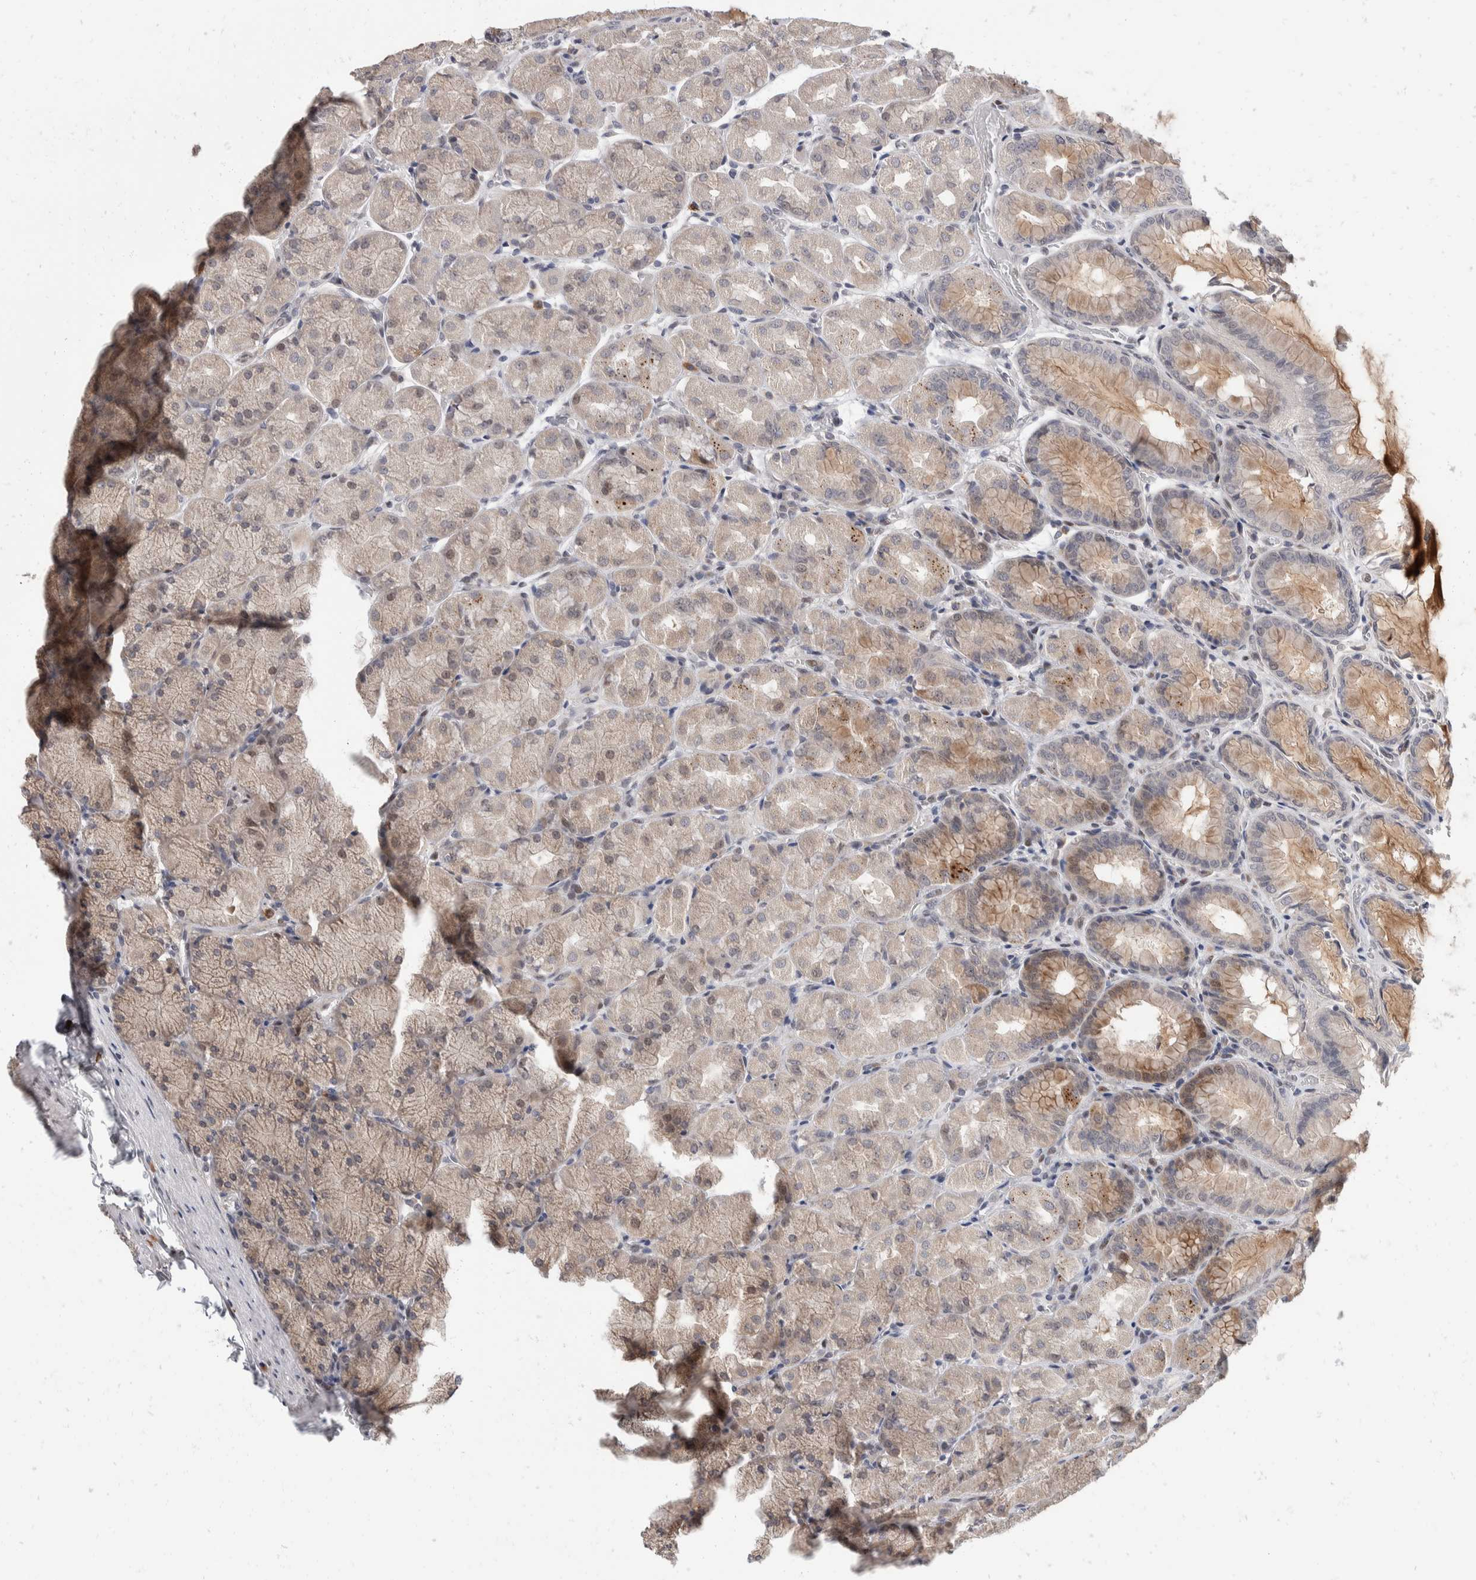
{"staining": {"intensity": "moderate", "quantity": "25%-75%", "location": "cytoplasmic/membranous,nuclear"}, "tissue": "stomach", "cell_type": "Glandular cells", "image_type": "normal", "snomed": [{"axis": "morphology", "description": "Normal tissue, NOS"}, {"axis": "topography", "description": "Stomach, upper"}], "caption": "Protein expression analysis of normal stomach reveals moderate cytoplasmic/membranous,nuclear staining in about 25%-75% of glandular cells. (IHC, brightfield microscopy, high magnification).", "gene": "ZNF703", "patient": {"sex": "female", "age": 56}}